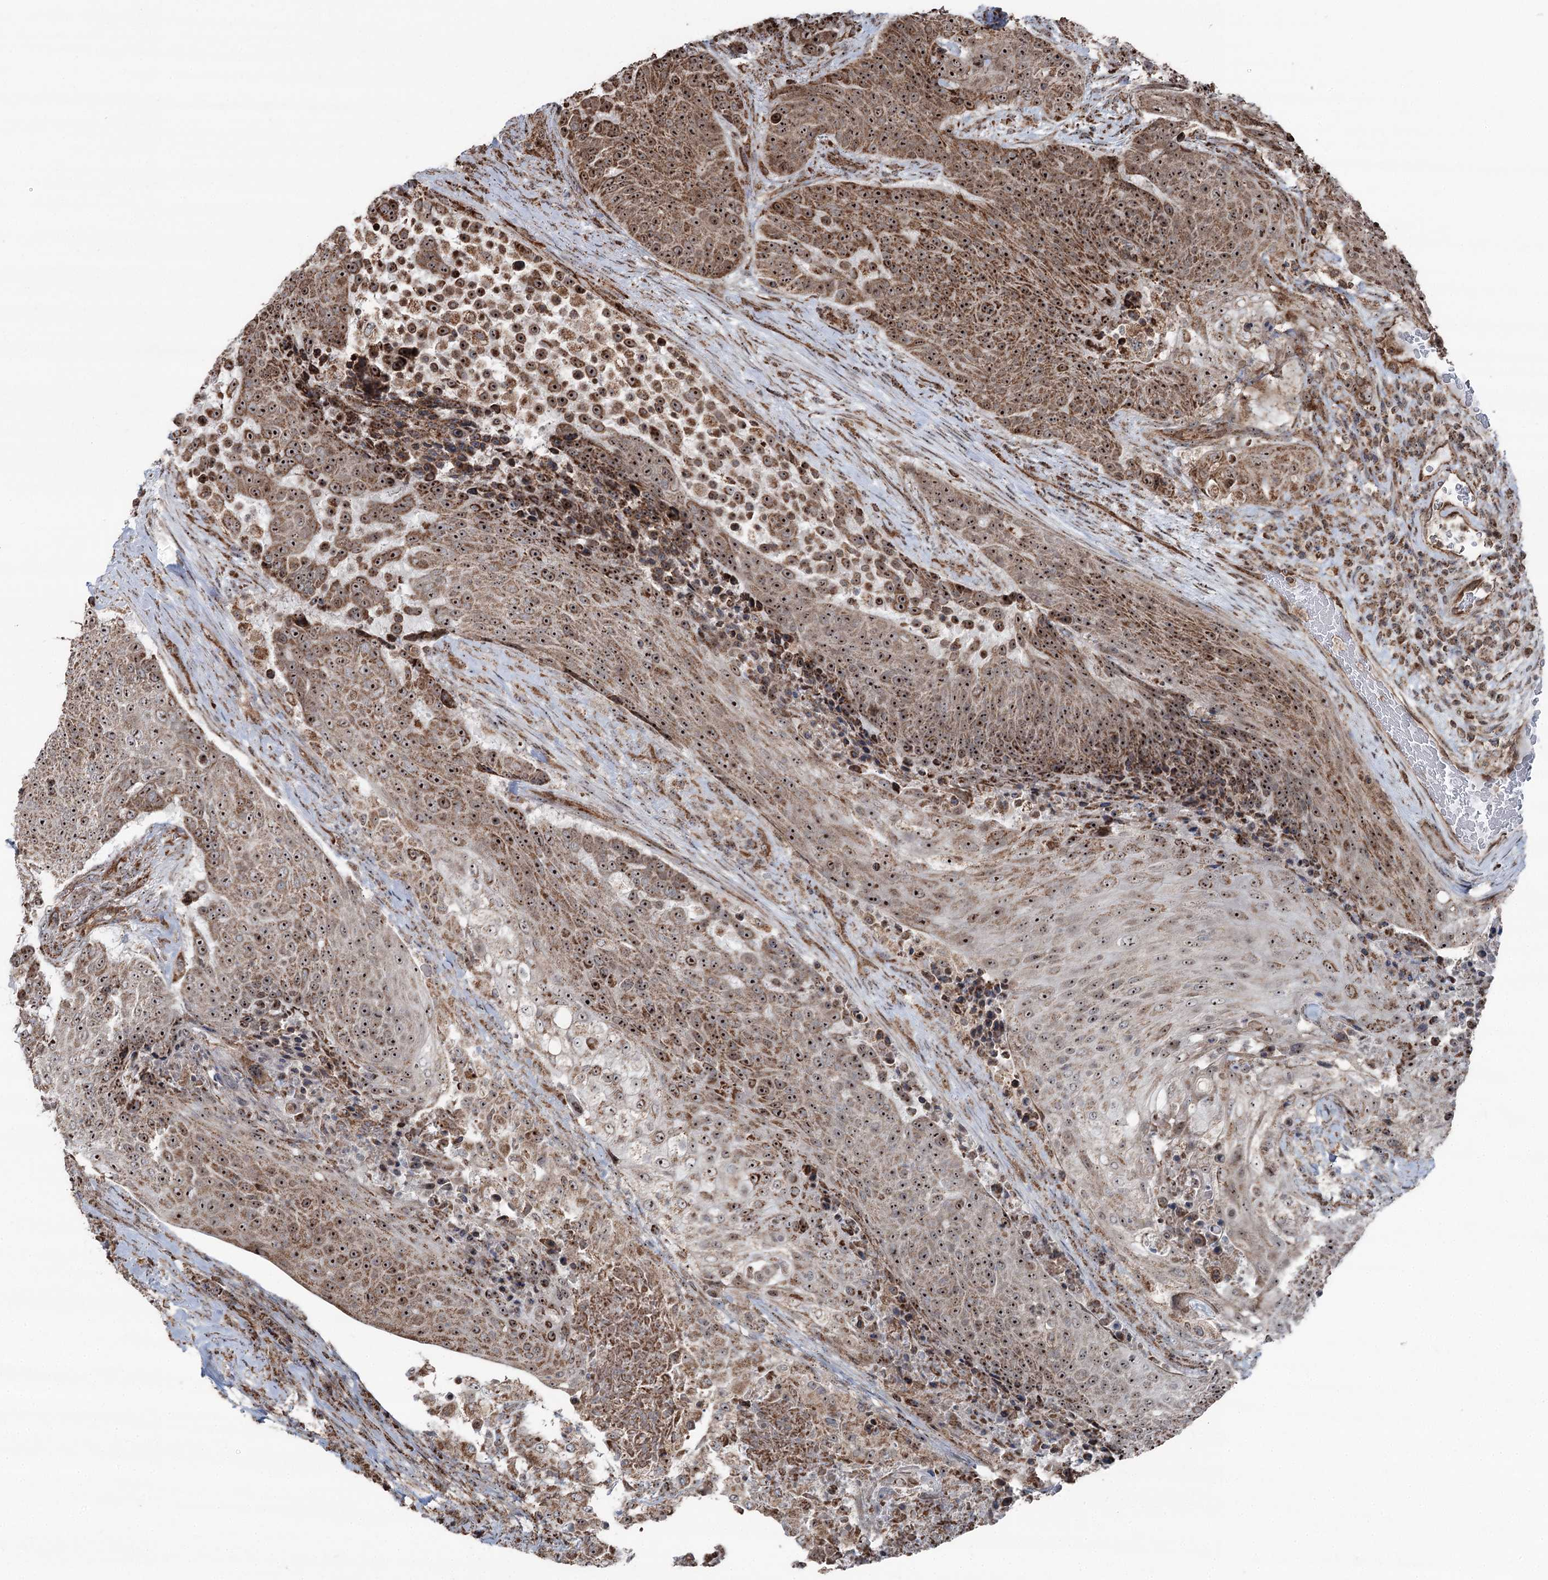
{"staining": {"intensity": "strong", "quantity": ">75%", "location": "cytoplasmic/membranous,nuclear"}, "tissue": "urothelial cancer", "cell_type": "Tumor cells", "image_type": "cancer", "snomed": [{"axis": "morphology", "description": "Urothelial carcinoma, High grade"}, {"axis": "topography", "description": "Urinary bladder"}], "caption": "The photomicrograph displays a brown stain indicating the presence of a protein in the cytoplasmic/membranous and nuclear of tumor cells in urothelial carcinoma (high-grade). (Brightfield microscopy of DAB IHC at high magnification).", "gene": "STEEP1", "patient": {"sex": "female", "age": 63}}